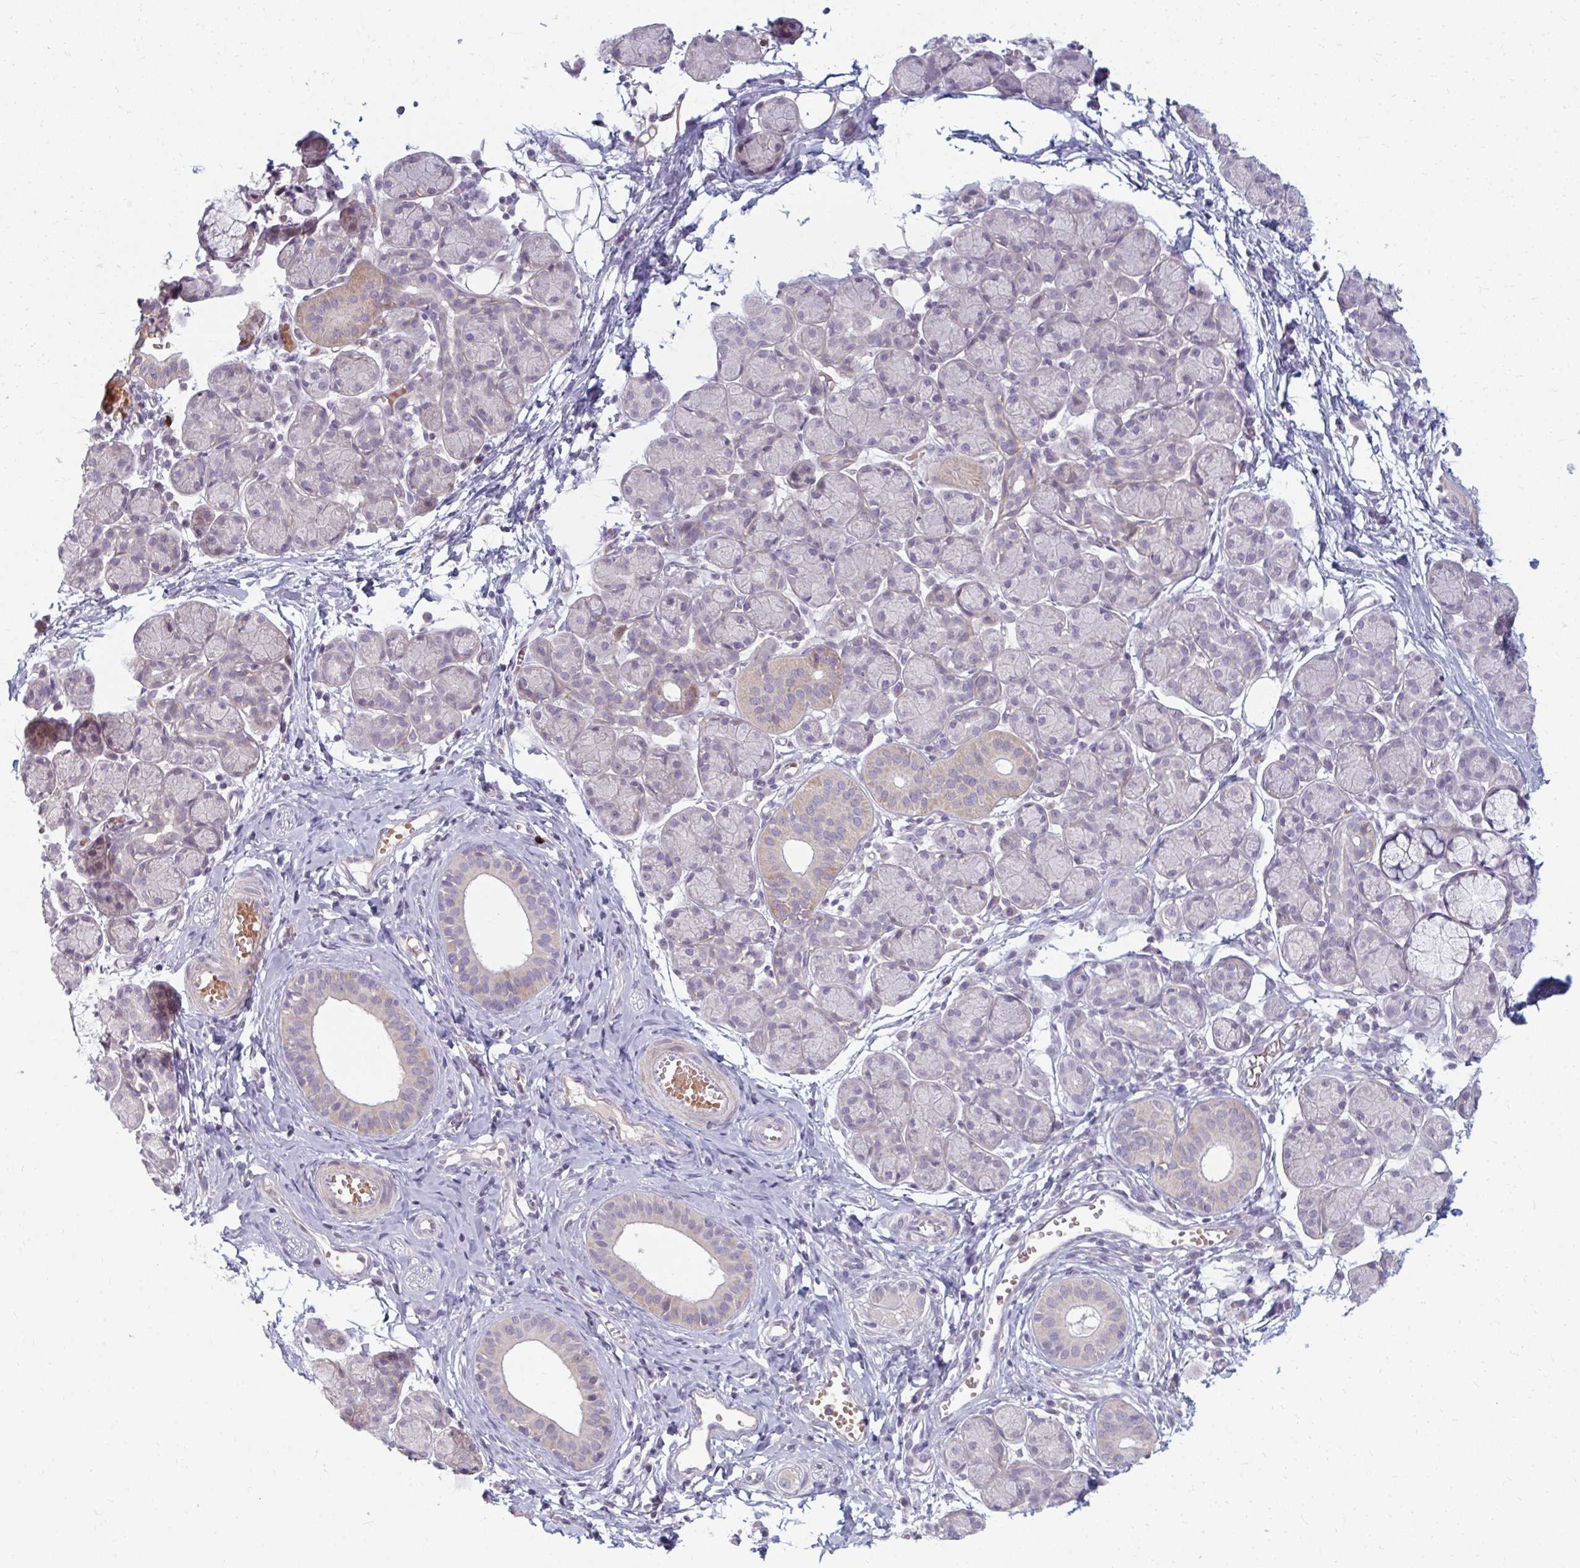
{"staining": {"intensity": "weak", "quantity": "<25%", "location": "cytoplasmic/membranous"}, "tissue": "salivary gland", "cell_type": "Glandular cells", "image_type": "normal", "snomed": [{"axis": "morphology", "description": "Normal tissue, NOS"}, {"axis": "morphology", "description": "Inflammation, NOS"}, {"axis": "topography", "description": "Lymph node"}, {"axis": "topography", "description": "Salivary gland"}], "caption": "Histopathology image shows no significant protein positivity in glandular cells of unremarkable salivary gland.", "gene": "RAB33A", "patient": {"sex": "male", "age": 3}}